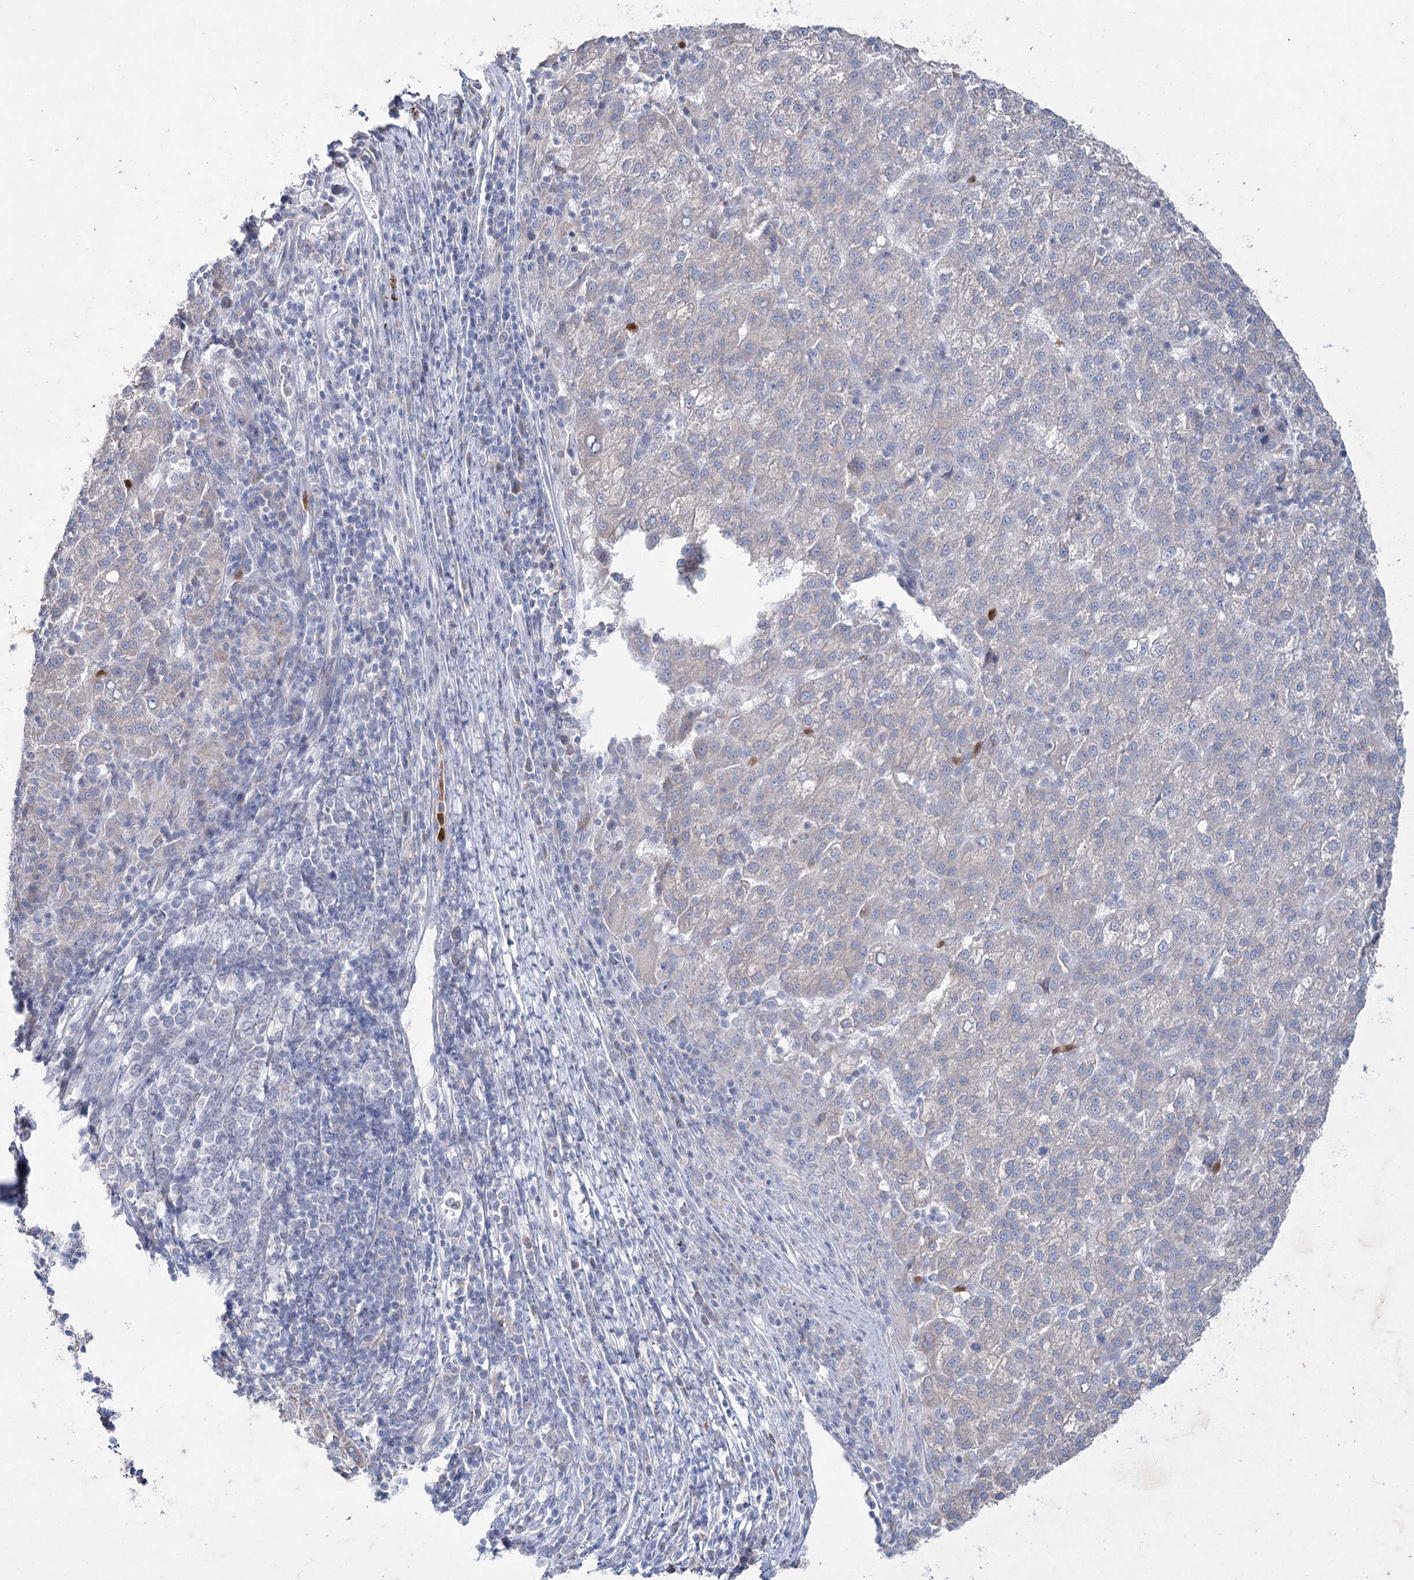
{"staining": {"intensity": "negative", "quantity": "none", "location": "none"}, "tissue": "liver cancer", "cell_type": "Tumor cells", "image_type": "cancer", "snomed": [{"axis": "morphology", "description": "Carcinoma, Hepatocellular, NOS"}, {"axis": "topography", "description": "Liver"}], "caption": "IHC of liver cancer (hepatocellular carcinoma) demonstrates no expression in tumor cells. (DAB (3,3'-diaminobenzidine) immunohistochemistry (IHC) with hematoxylin counter stain).", "gene": "NIPAL4", "patient": {"sex": "female", "age": 58}}